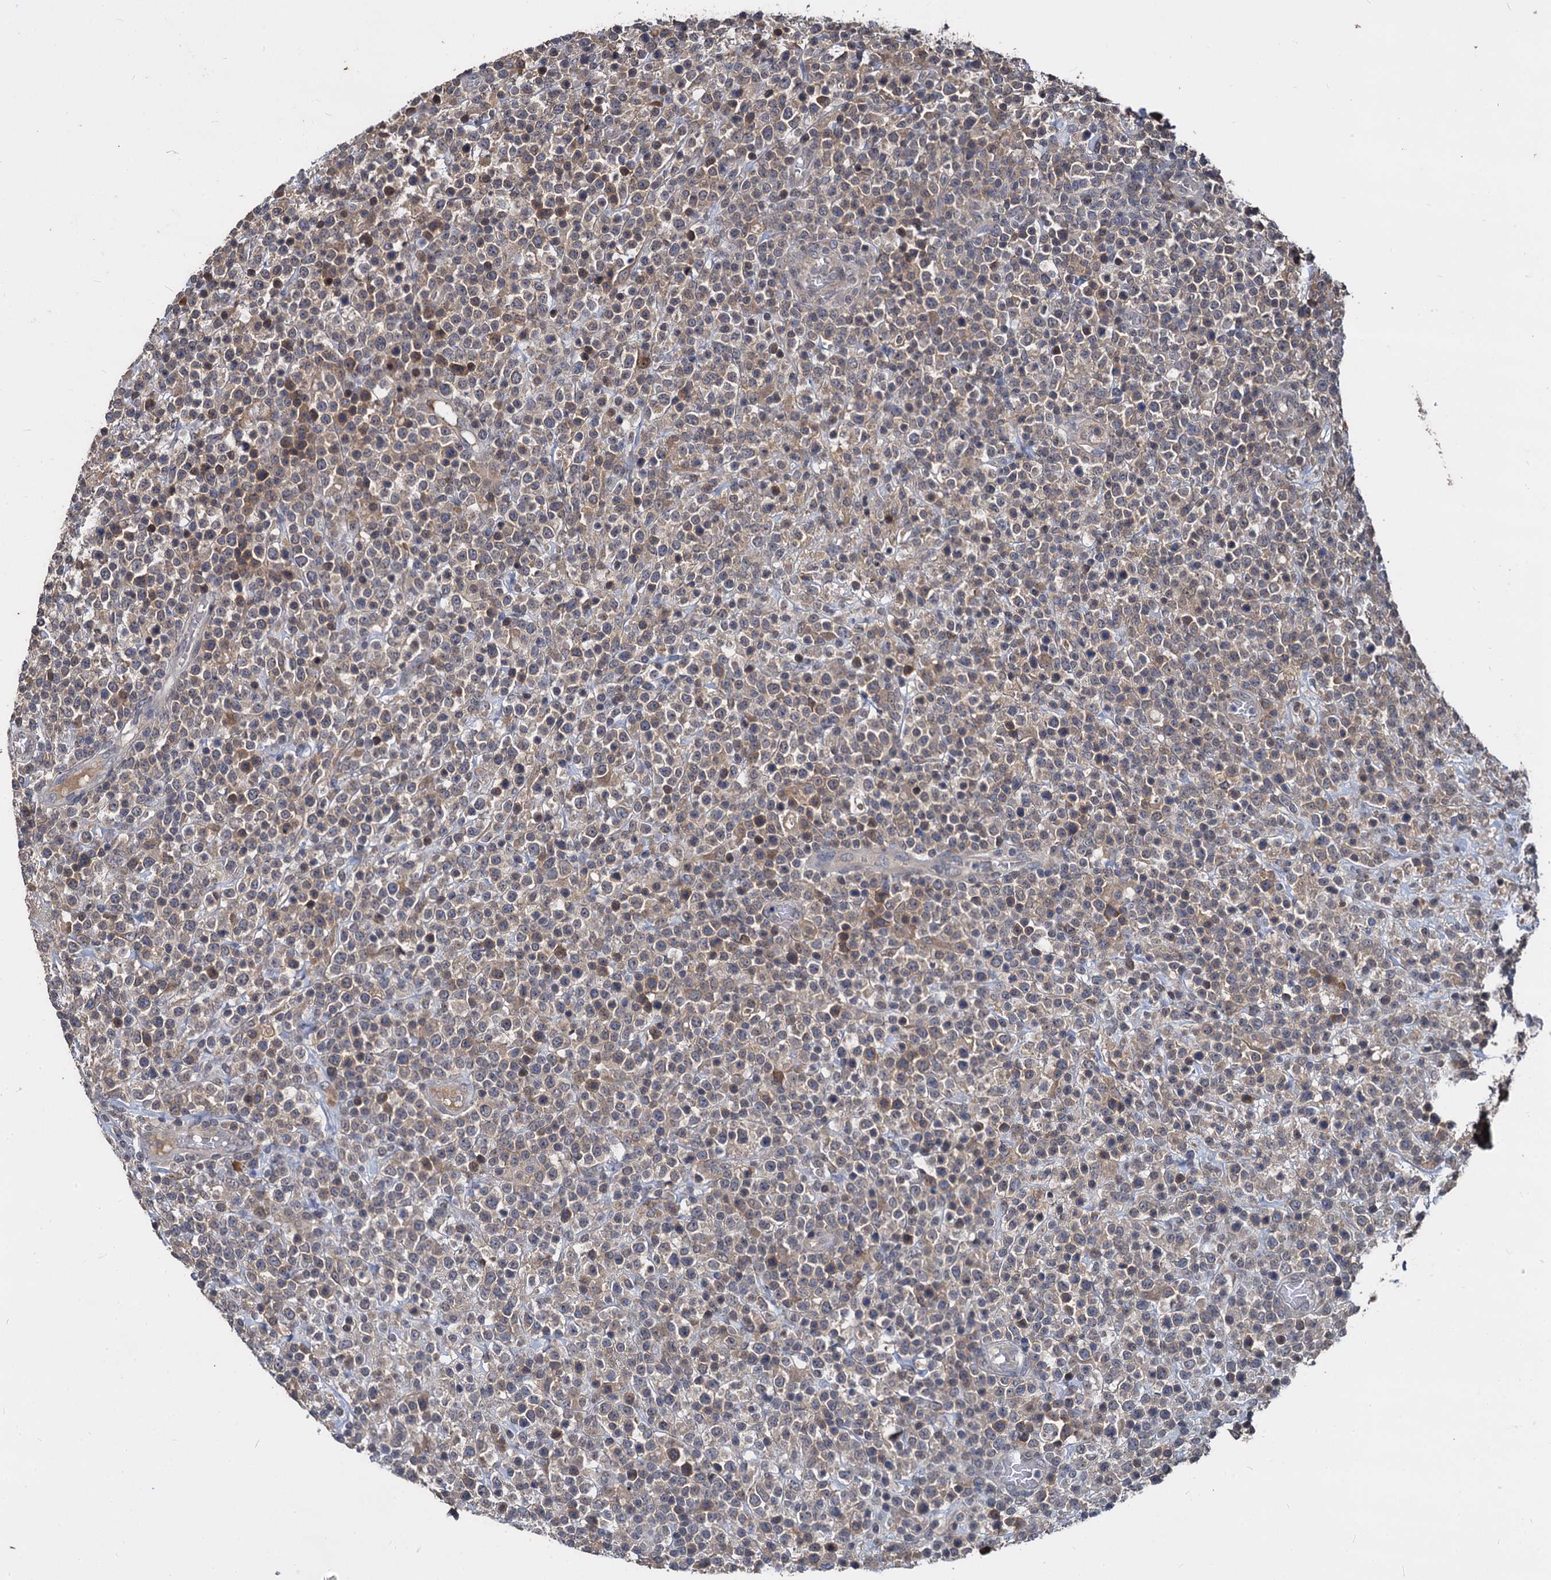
{"staining": {"intensity": "weak", "quantity": "25%-75%", "location": "cytoplasmic/membranous"}, "tissue": "lymphoma", "cell_type": "Tumor cells", "image_type": "cancer", "snomed": [{"axis": "morphology", "description": "Malignant lymphoma, non-Hodgkin's type, High grade"}, {"axis": "topography", "description": "Colon"}], "caption": "This is a micrograph of immunohistochemistry (IHC) staining of lymphoma, which shows weak positivity in the cytoplasmic/membranous of tumor cells.", "gene": "CCDC184", "patient": {"sex": "female", "age": 53}}